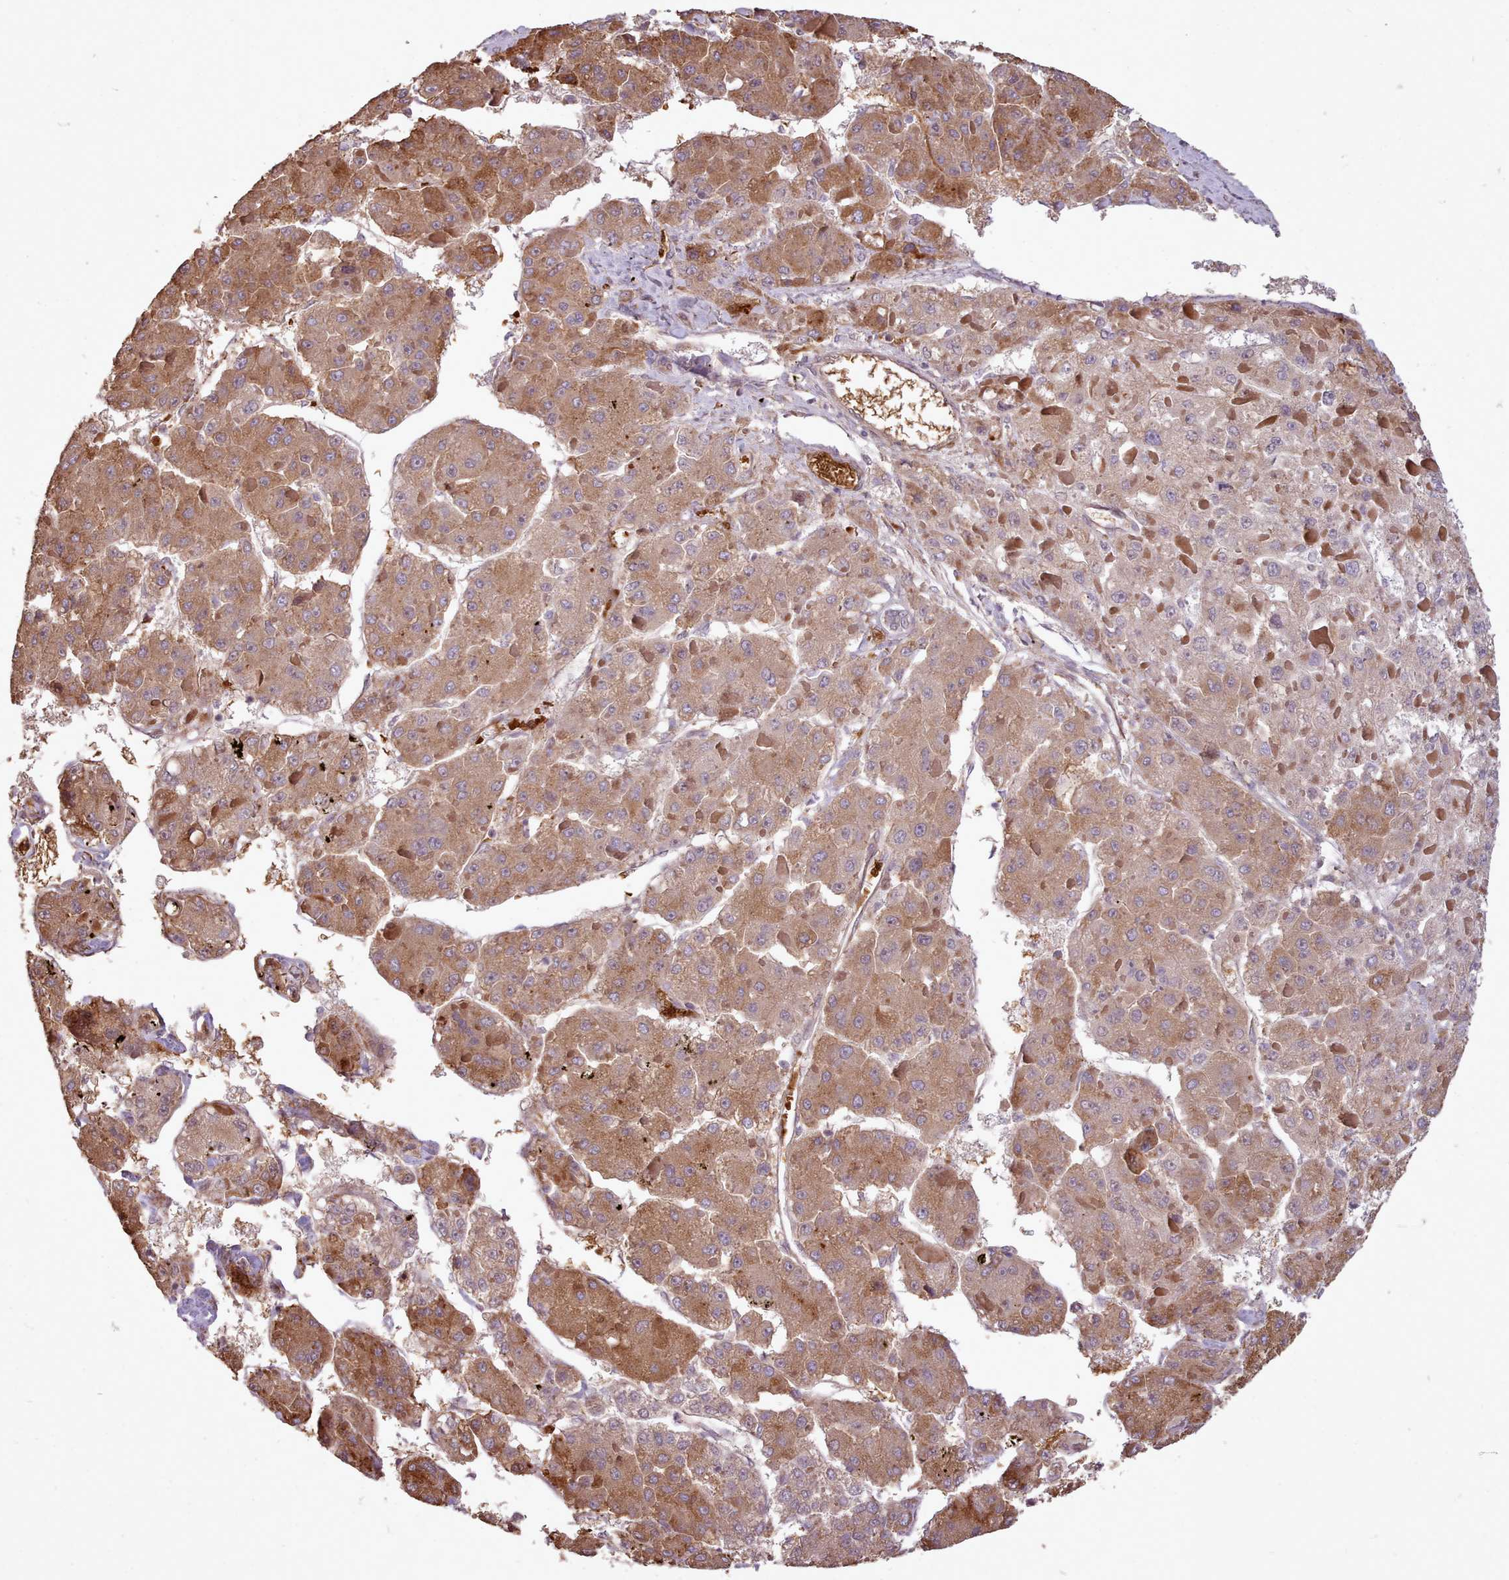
{"staining": {"intensity": "moderate", "quantity": ">75%", "location": "cytoplasmic/membranous"}, "tissue": "liver cancer", "cell_type": "Tumor cells", "image_type": "cancer", "snomed": [{"axis": "morphology", "description": "Carcinoma, Hepatocellular, NOS"}, {"axis": "topography", "description": "Liver"}], "caption": "This image reveals IHC staining of liver cancer (hepatocellular carcinoma), with medium moderate cytoplasmic/membranous staining in approximately >75% of tumor cells.", "gene": "CABP1", "patient": {"sex": "female", "age": 73}}